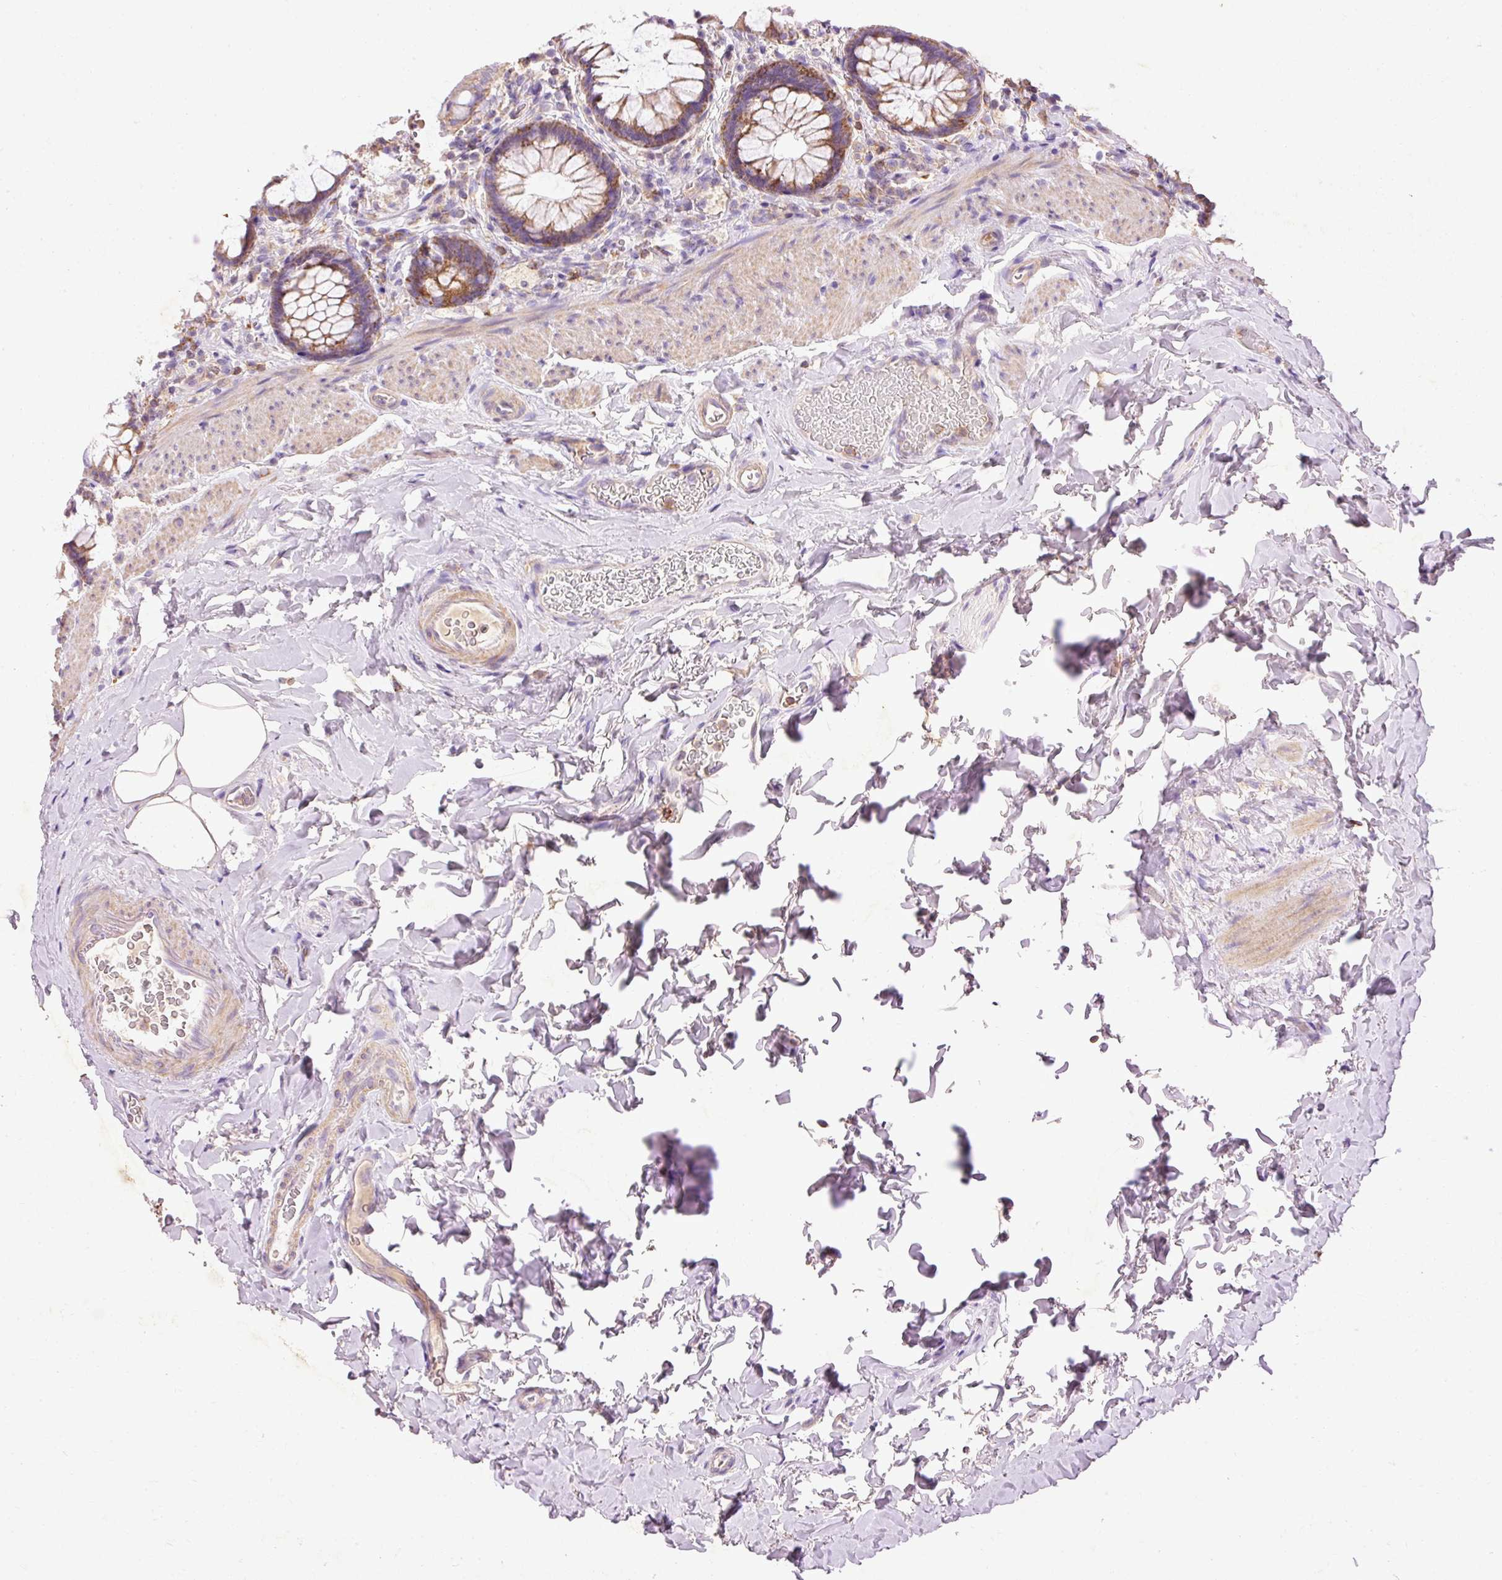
{"staining": {"intensity": "moderate", "quantity": ">75%", "location": "cytoplasmic/membranous"}, "tissue": "rectum", "cell_type": "Glandular cells", "image_type": "normal", "snomed": [{"axis": "morphology", "description": "Normal tissue, NOS"}, {"axis": "topography", "description": "Rectum"}], "caption": "Immunohistochemistry histopathology image of normal rectum stained for a protein (brown), which exhibits medium levels of moderate cytoplasmic/membranous staining in approximately >75% of glandular cells.", "gene": "IMMT", "patient": {"sex": "female", "age": 69}}